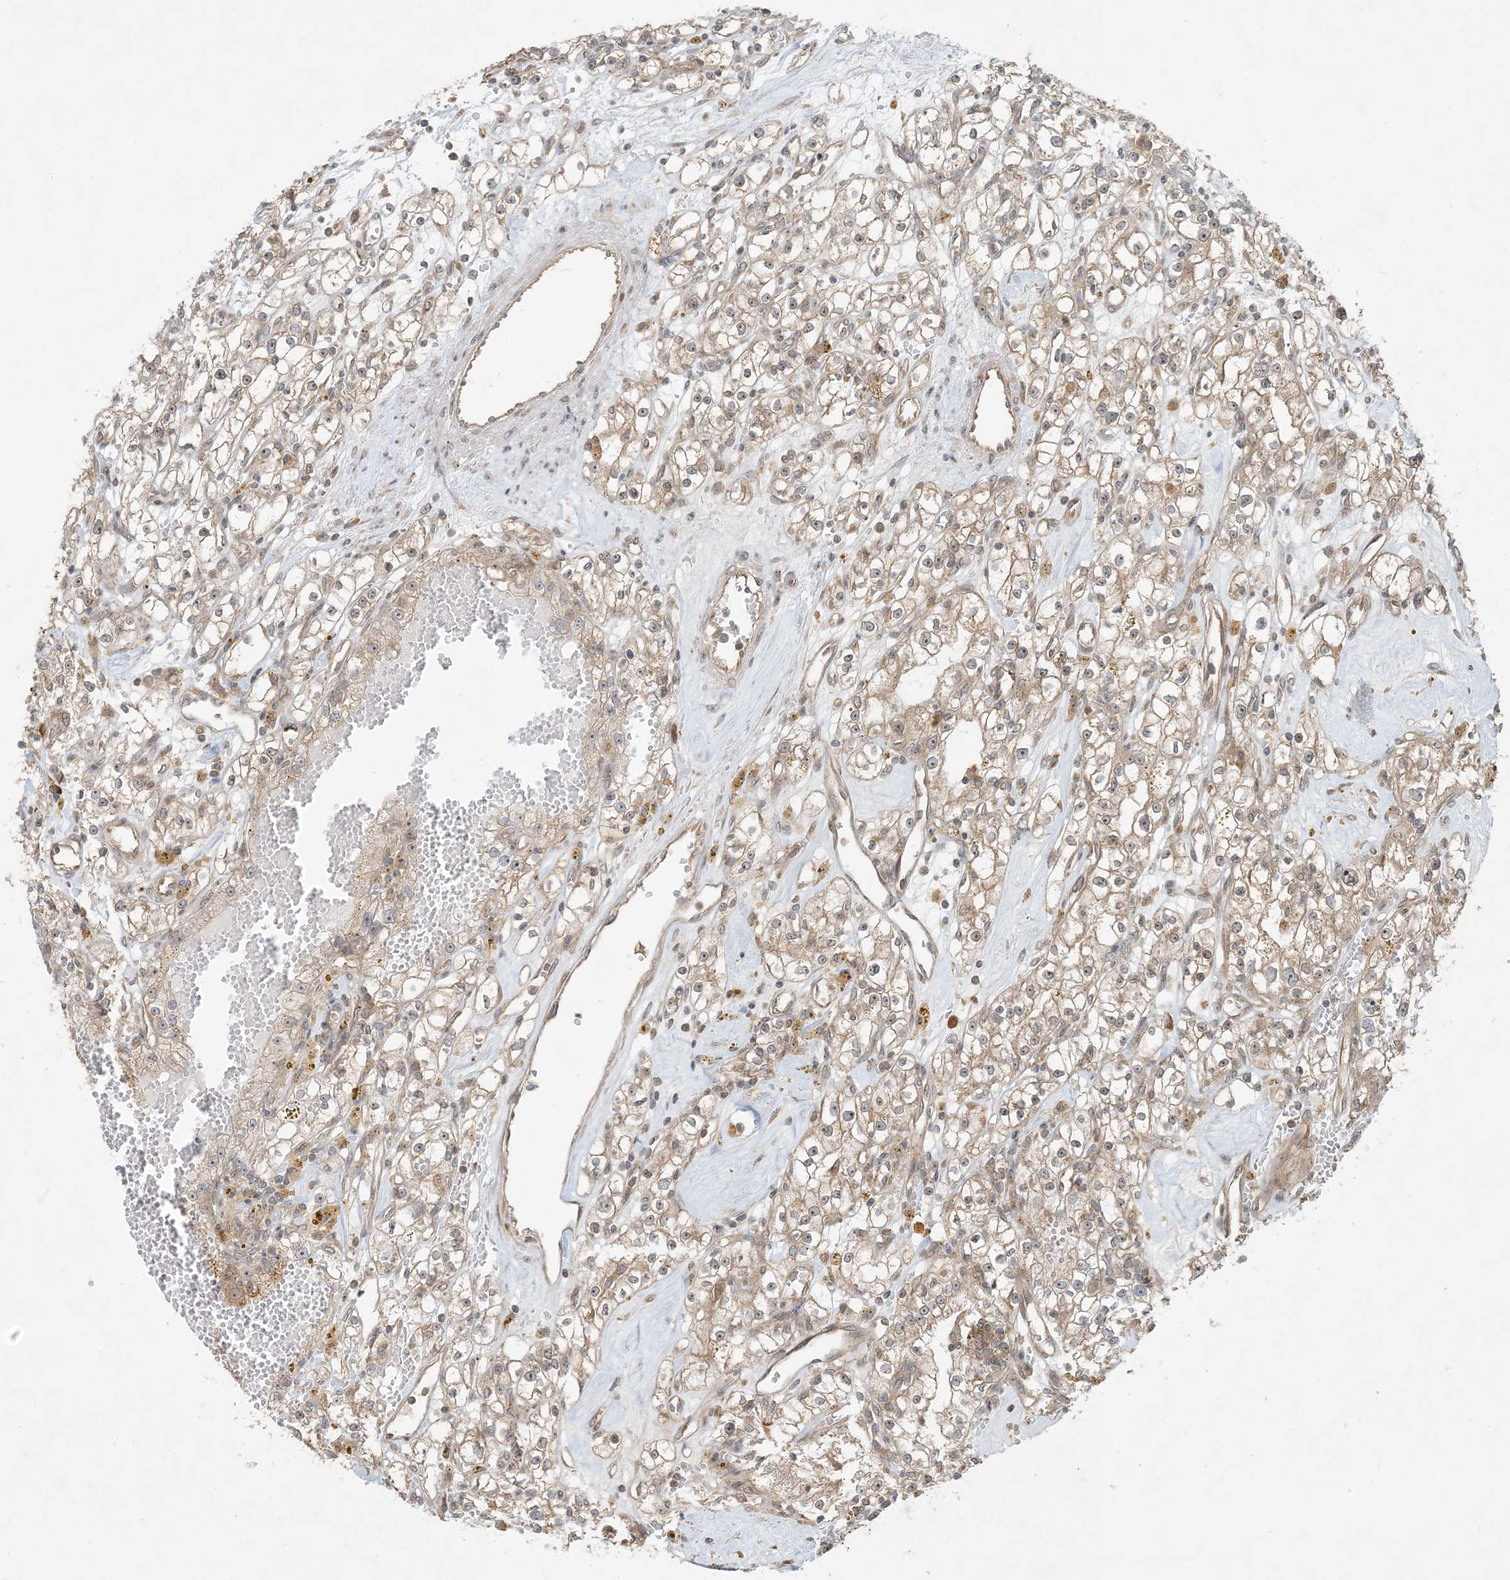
{"staining": {"intensity": "weak", "quantity": ">75%", "location": "cytoplasmic/membranous"}, "tissue": "renal cancer", "cell_type": "Tumor cells", "image_type": "cancer", "snomed": [{"axis": "morphology", "description": "Adenocarcinoma, NOS"}, {"axis": "topography", "description": "Kidney"}], "caption": "An immunohistochemistry image of tumor tissue is shown. Protein staining in brown highlights weak cytoplasmic/membranous positivity in renal adenocarcinoma within tumor cells.", "gene": "COMMD8", "patient": {"sex": "male", "age": 56}}